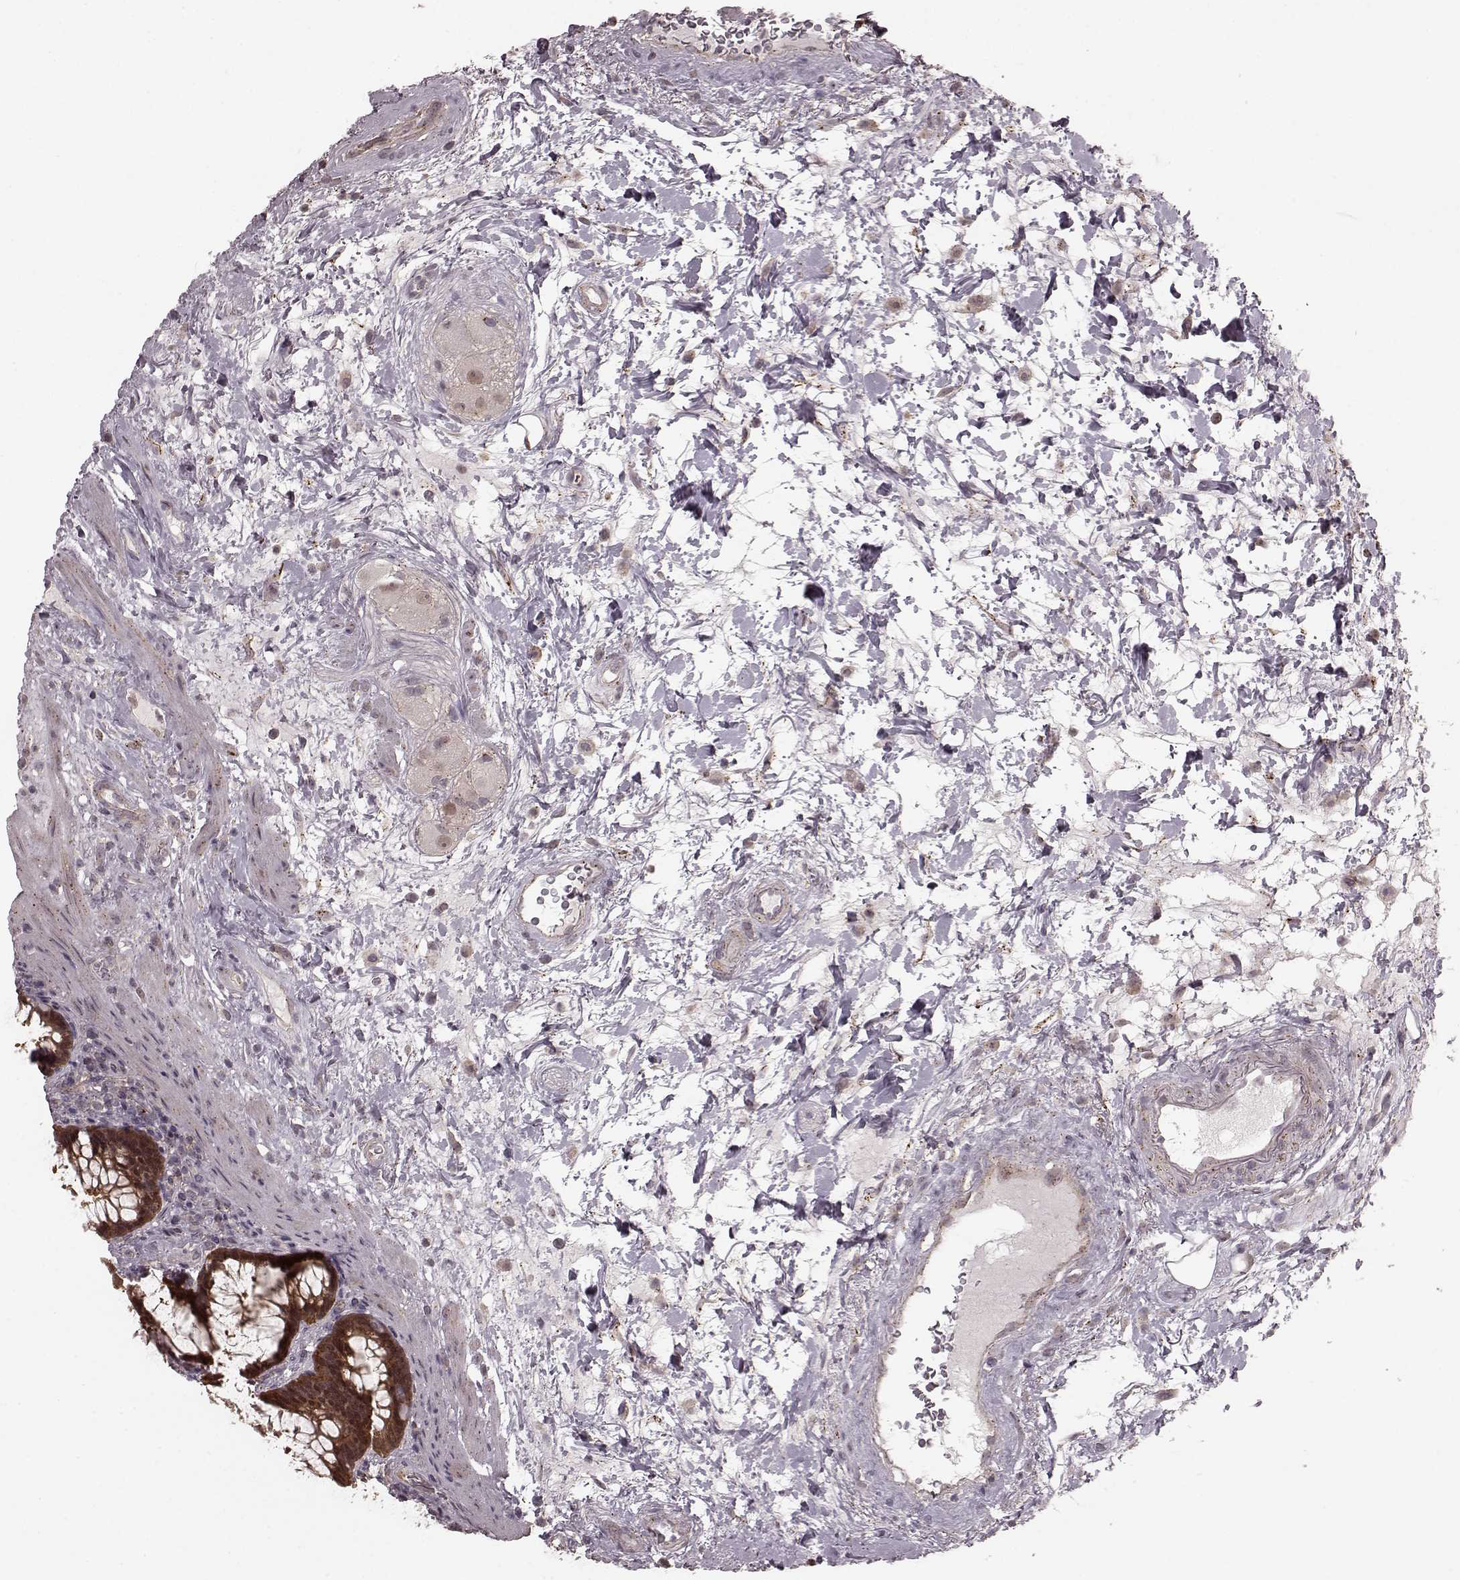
{"staining": {"intensity": "moderate", "quantity": "25%-75%", "location": "cytoplasmic/membranous"}, "tissue": "rectum", "cell_type": "Glandular cells", "image_type": "normal", "snomed": [{"axis": "morphology", "description": "Normal tissue, NOS"}, {"axis": "topography", "description": "Rectum"}], "caption": "Immunohistochemical staining of benign human rectum demonstrates medium levels of moderate cytoplasmic/membranous positivity in about 25%-75% of glandular cells. The staining is performed using DAB (3,3'-diaminobenzidine) brown chromogen to label protein expression. The nuclei are counter-stained blue using hematoxylin.", "gene": "GSS", "patient": {"sex": "male", "age": 72}}